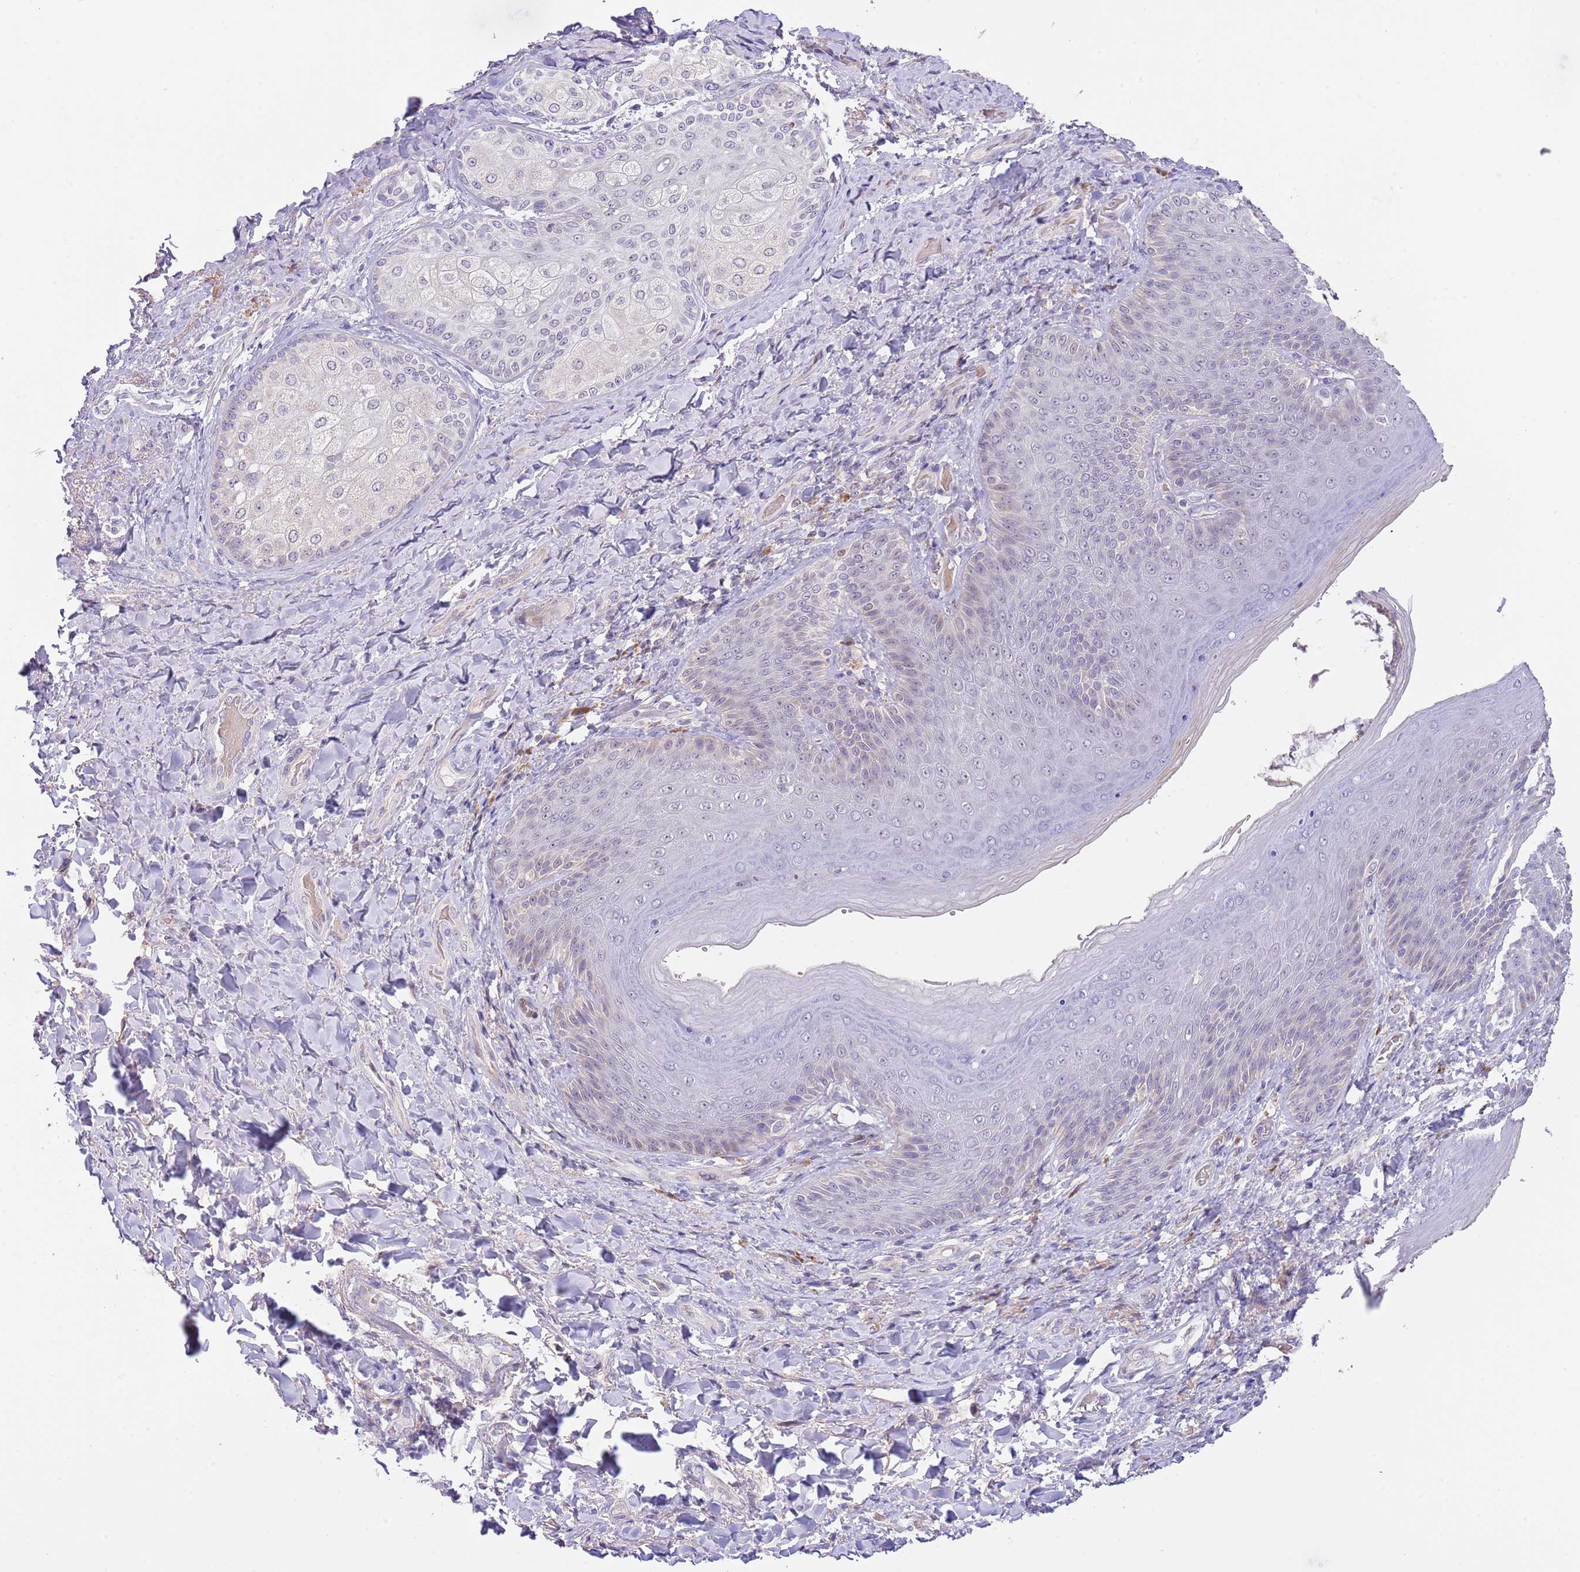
{"staining": {"intensity": "negative", "quantity": "none", "location": "none"}, "tissue": "skin", "cell_type": "Epidermal cells", "image_type": "normal", "snomed": [{"axis": "morphology", "description": "Normal tissue, NOS"}, {"axis": "topography", "description": "Anal"}], "caption": "Skin stained for a protein using IHC displays no positivity epidermal cells.", "gene": "AP1S2", "patient": {"sex": "female", "age": 89}}